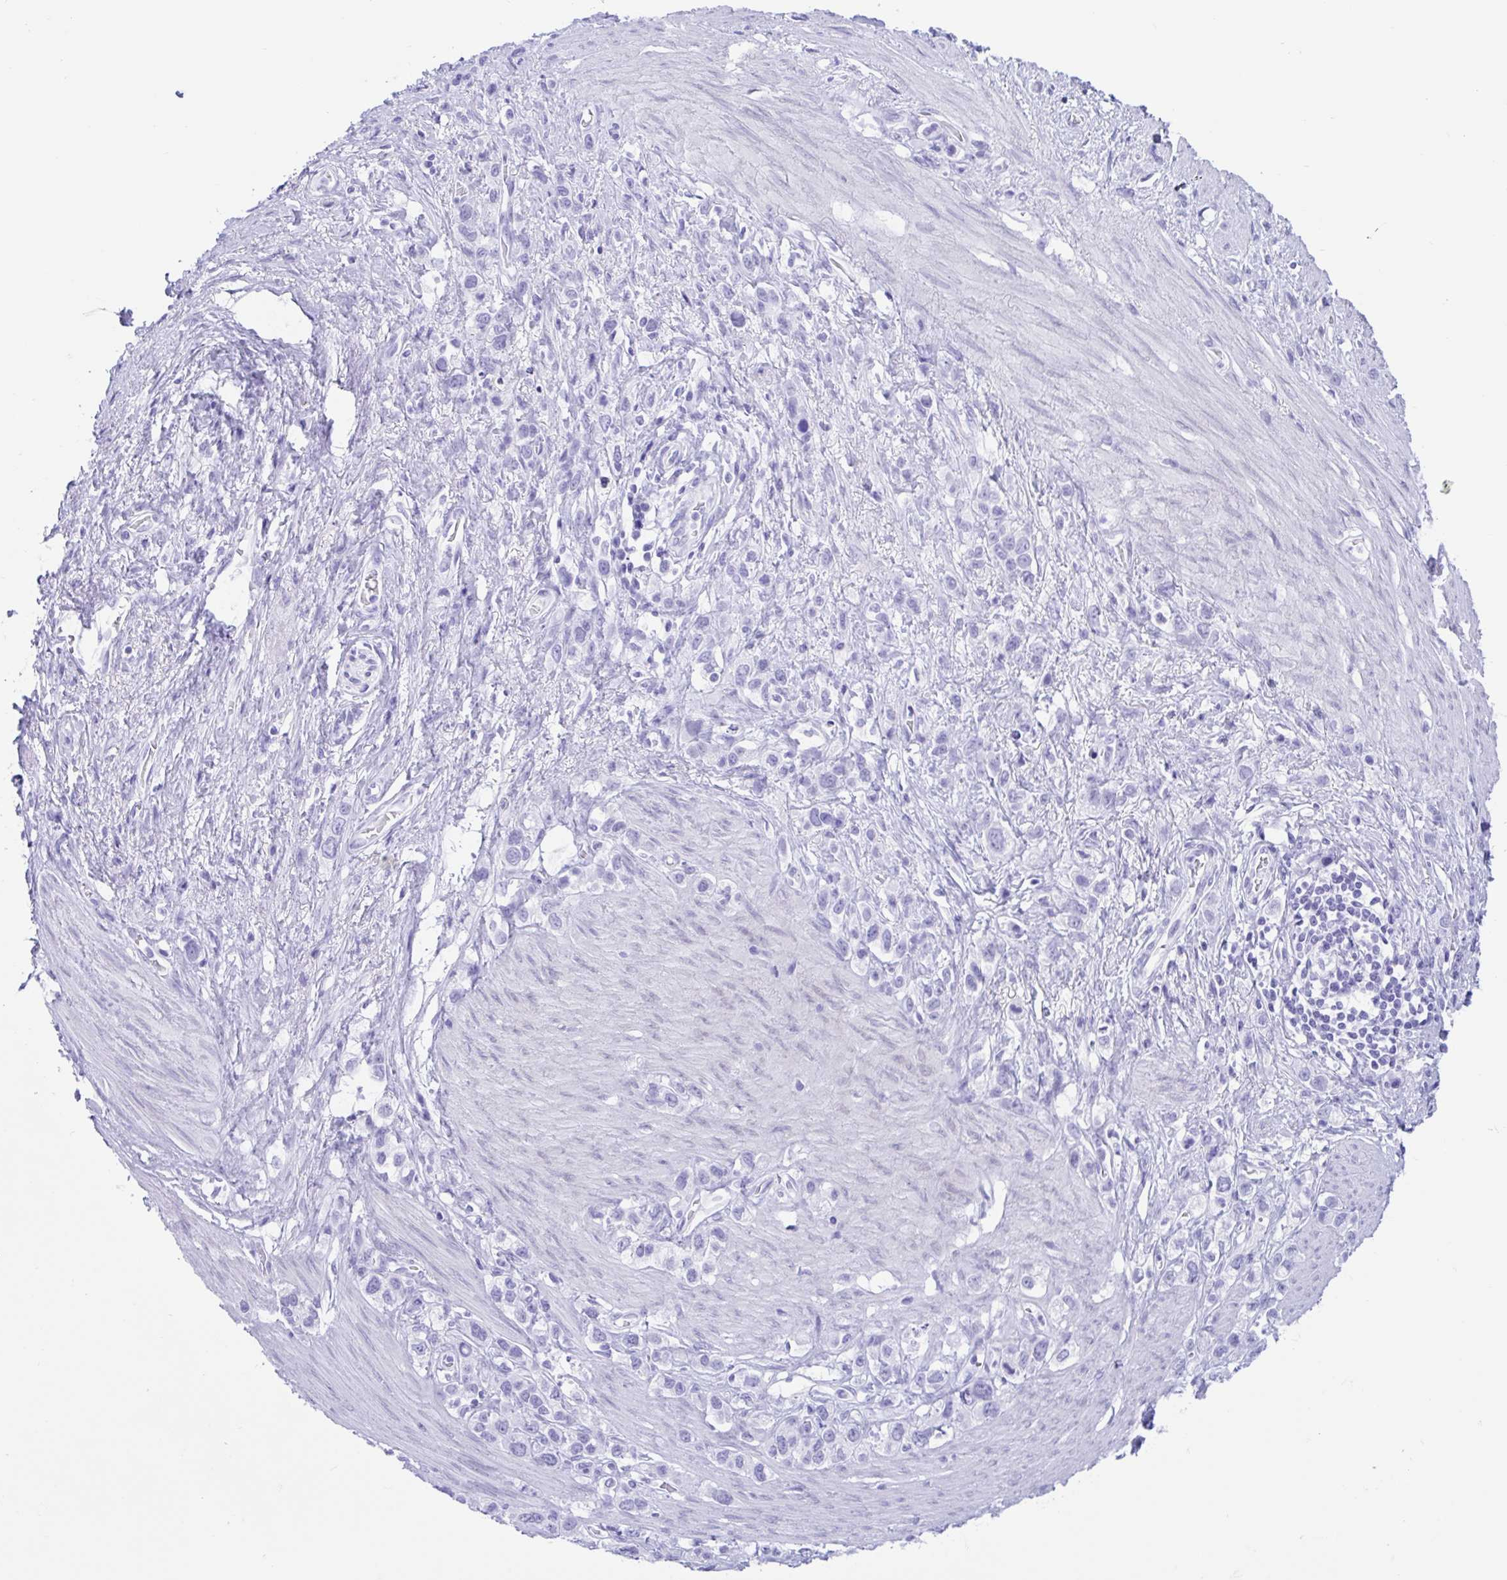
{"staining": {"intensity": "negative", "quantity": "none", "location": "none"}, "tissue": "stomach cancer", "cell_type": "Tumor cells", "image_type": "cancer", "snomed": [{"axis": "morphology", "description": "Adenocarcinoma, NOS"}, {"axis": "topography", "description": "Stomach"}], "caption": "DAB (3,3'-diaminobenzidine) immunohistochemical staining of stomach cancer displays no significant expression in tumor cells.", "gene": "TMEM35A", "patient": {"sex": "female", "age": 65}}